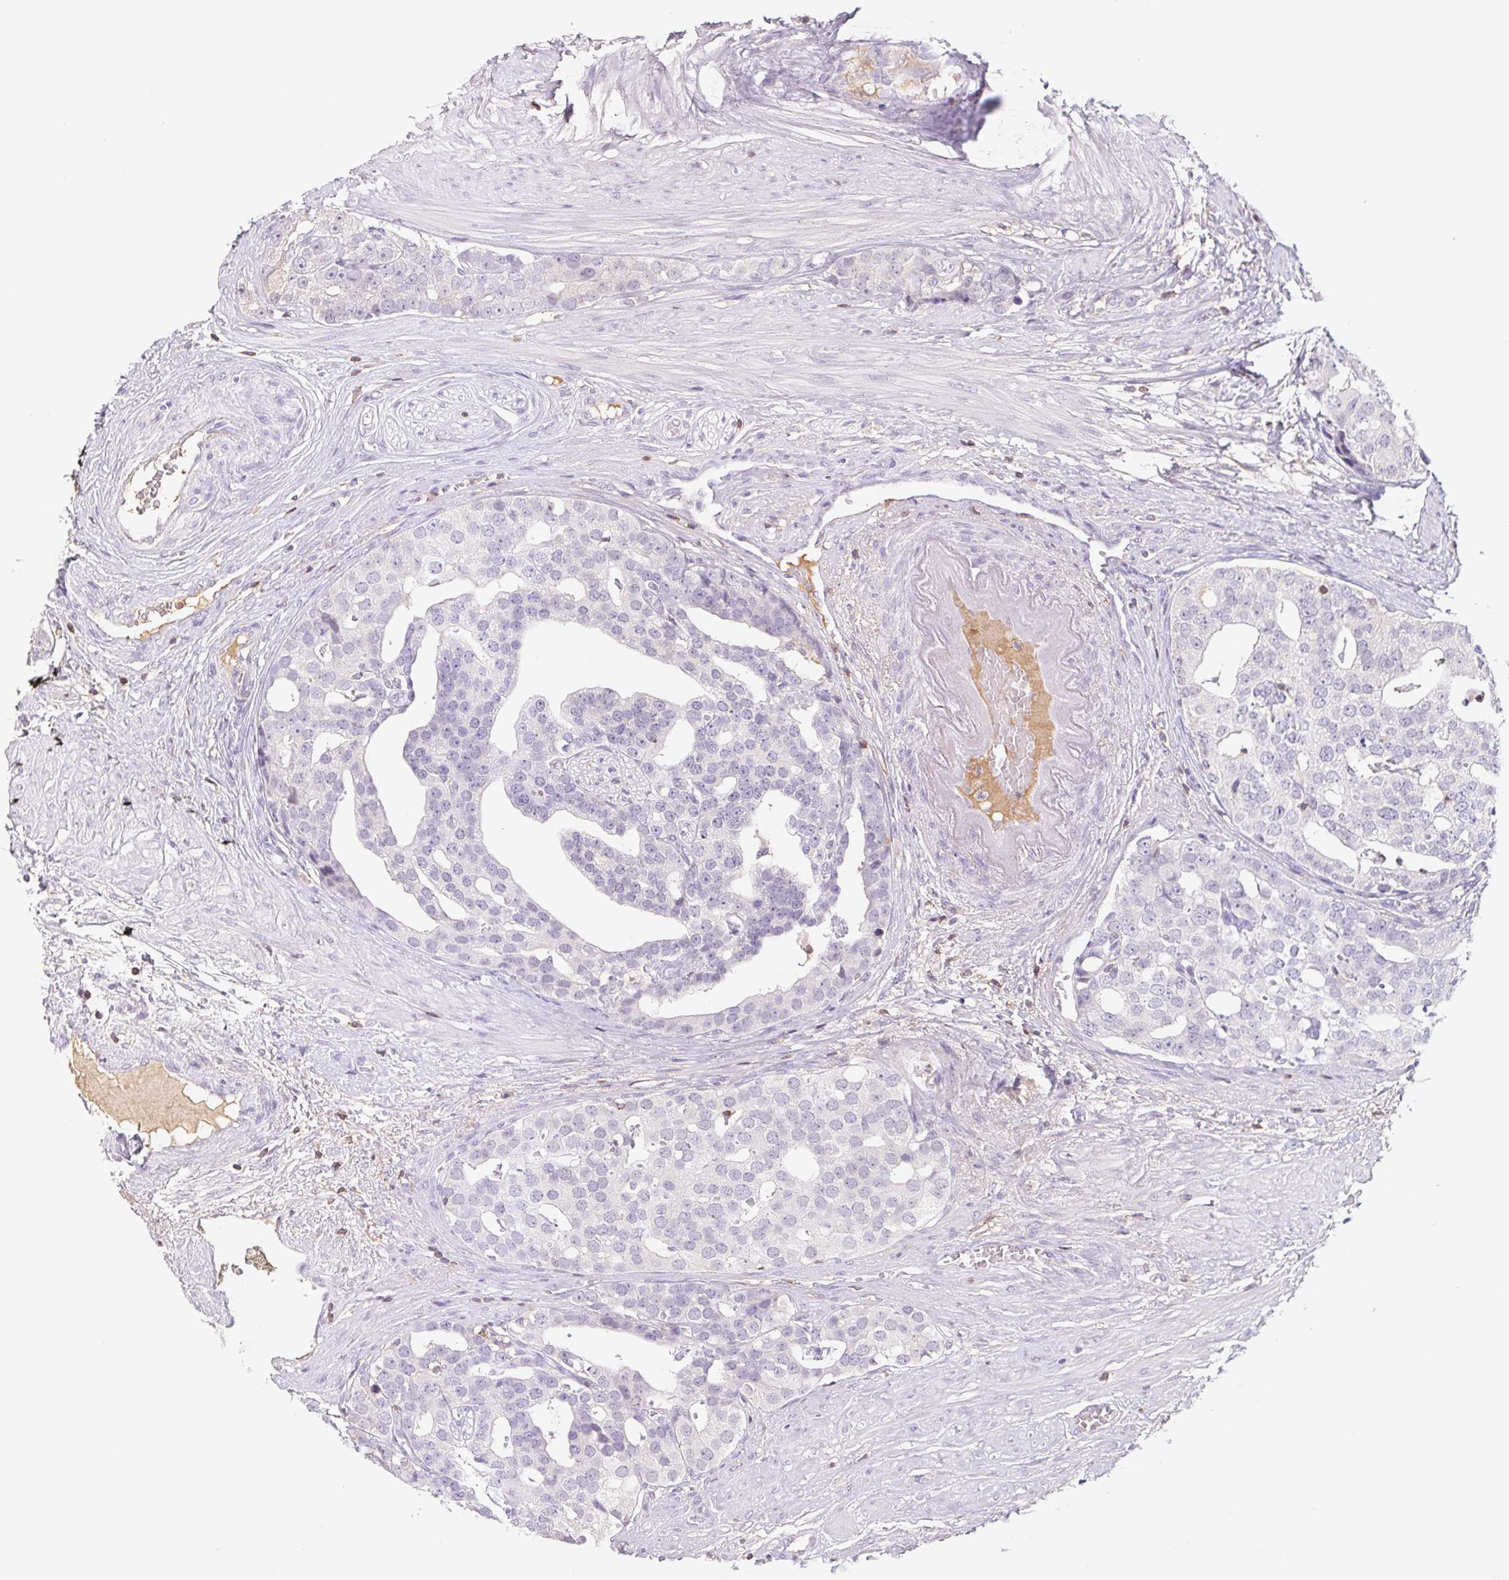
{"staining": {"intensity": "negative", "quantity": "none", "location": "none"}, "tissue": "prostate cancer", "cell_type": "Tumor cells", "image_type": "cancer", "snomed": [{"axis": "morphology", "description": "Adenocarcinoma, High grade"}, {"axis": "topography", "description": "Prostate"}], "caption": "Image shows no significant protein staining in tumor cells of prostate high-grade adenocarcinoma.", "gene": "KIF26A", "patient": {"sex": "male", "age": 71}}